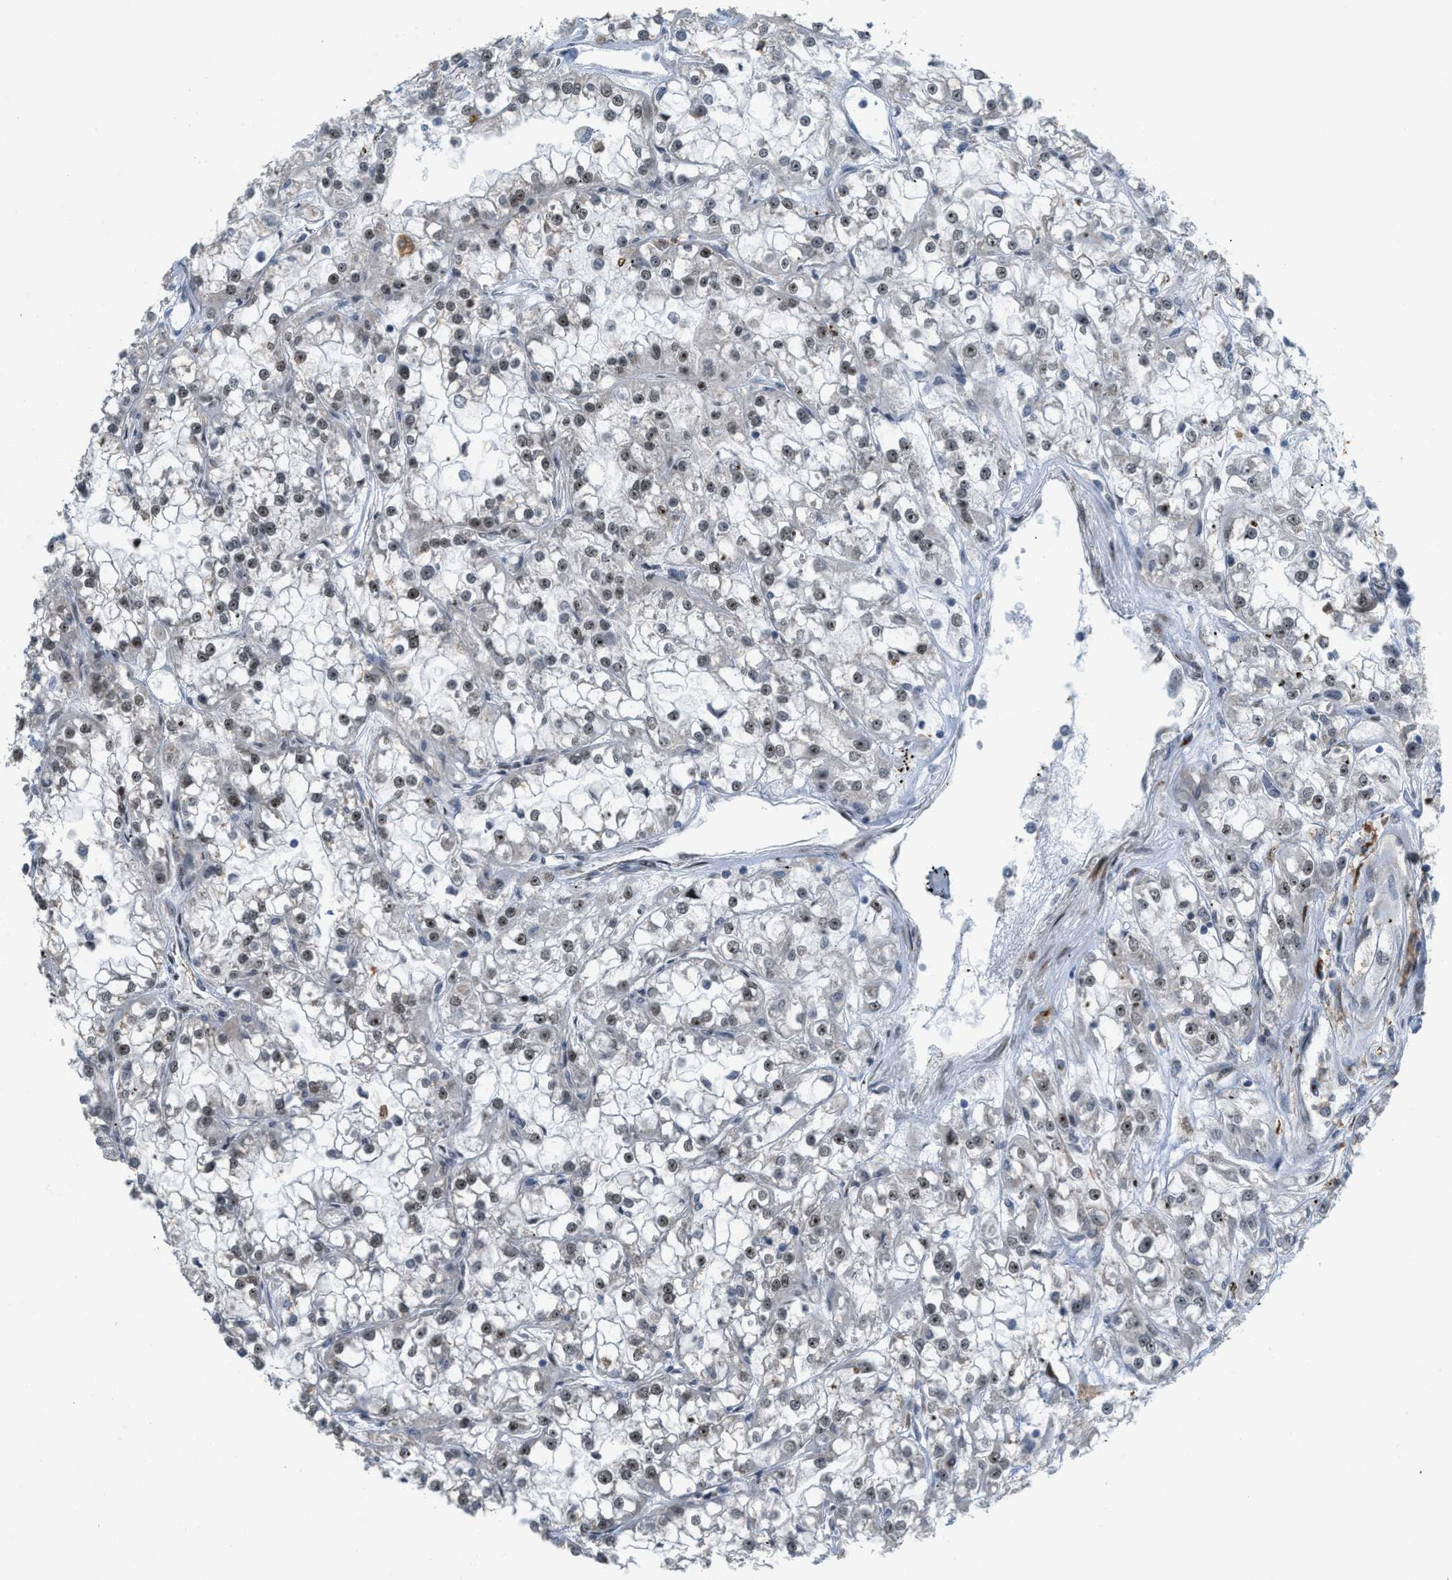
{"staining": {"intensity": "moderate", "quantity": ">75%", "location": "nuclear"}, "tissue": "renal cancer", "cell_type": "Tumor cells", "image_type": "cancer", "snomed": [{"axis": "morphology", "description": "Adenocarcinoma, NOS"}, {"axis": "topography", "description": "Kidney"}], "caption": "Immunohistochemistry of adenocarcinoma (renal) reveals medium levels of moderate nuclear positivity in about >75% of tumor cells.", "gene": "DIPK1A", "patient": {"sex": "female", "age": 52}}